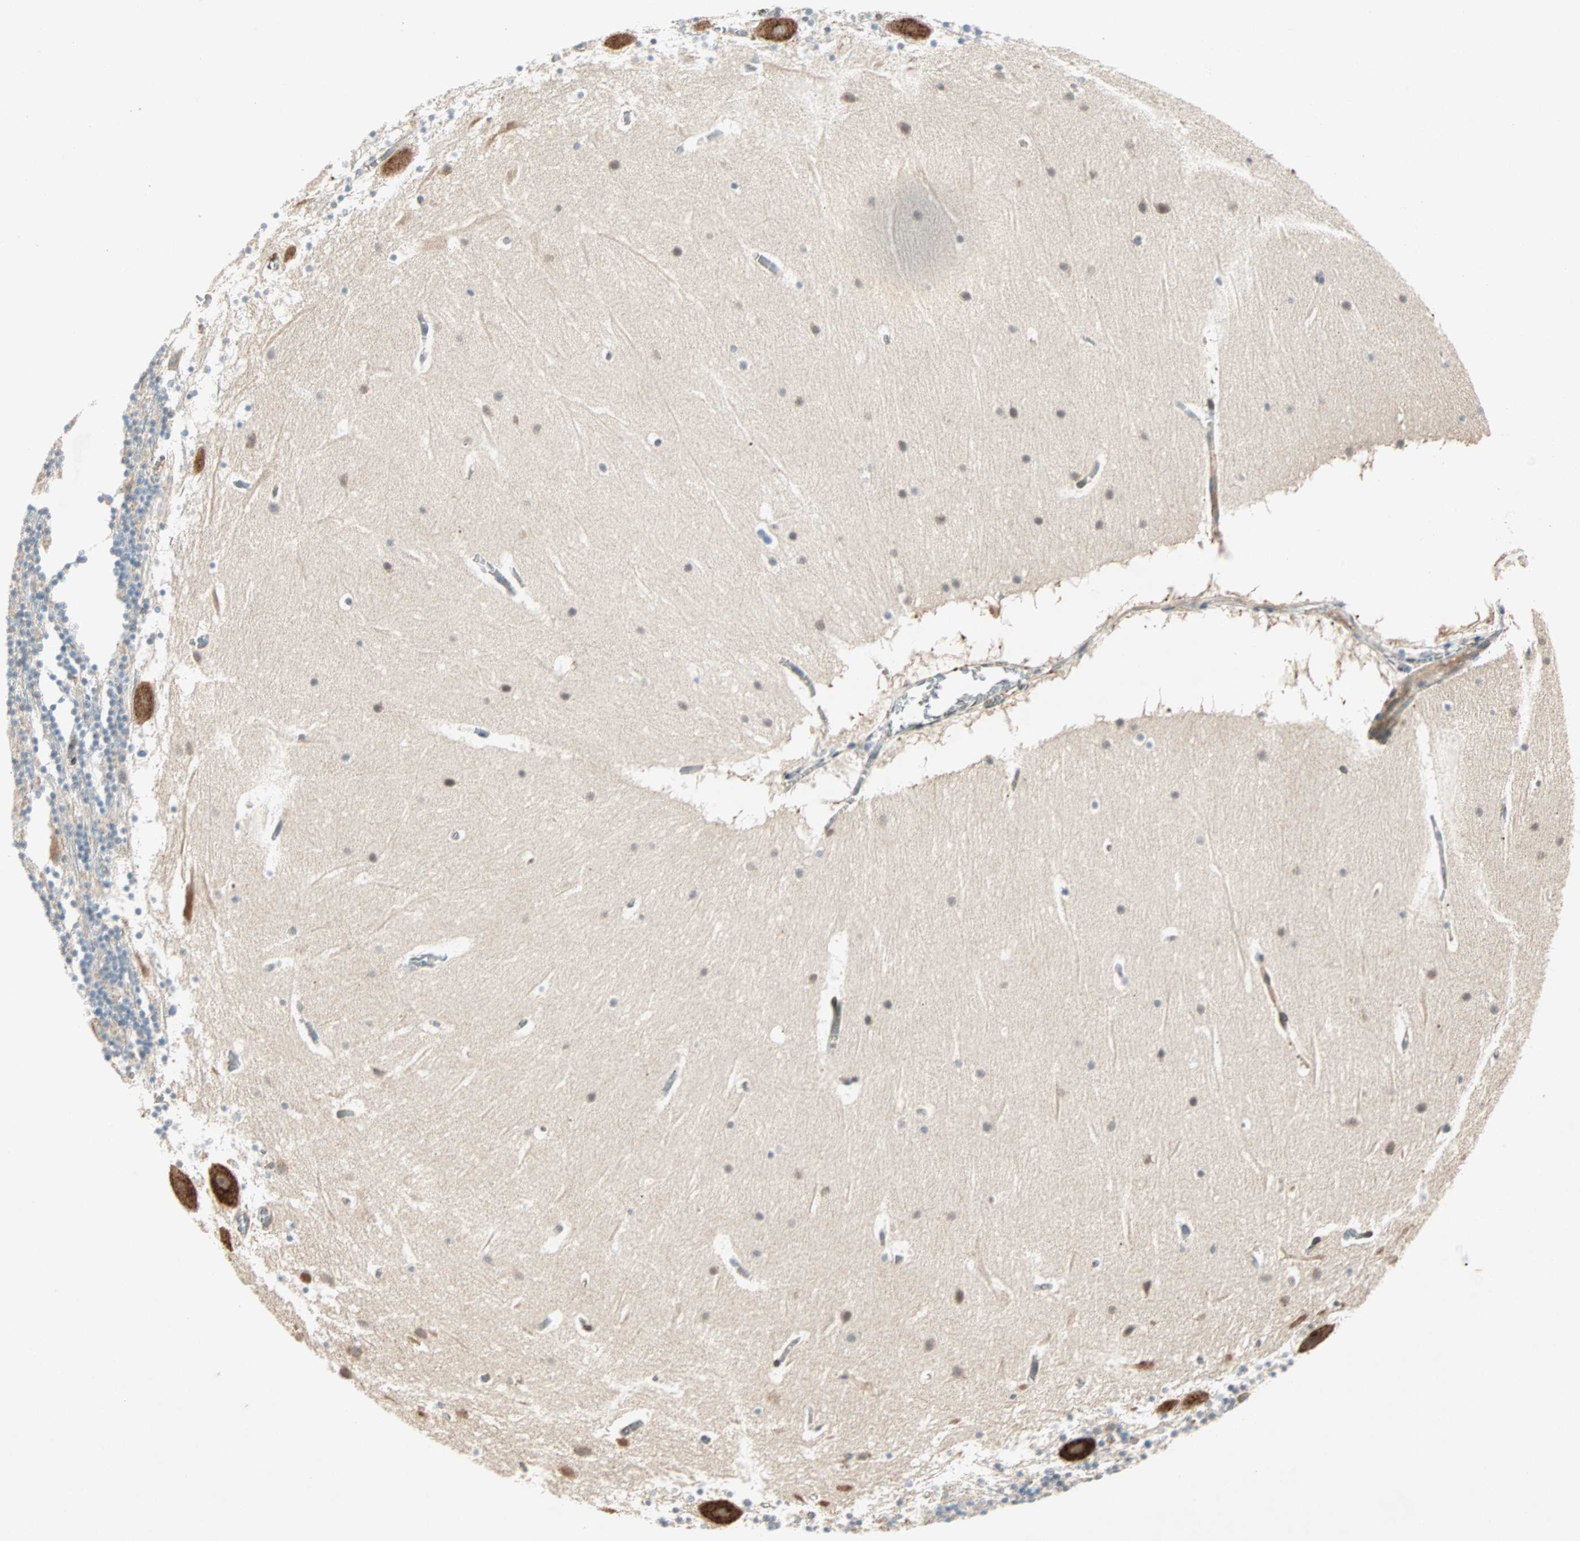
{"staining": {"intensity": "strong", "quantity": "<25%", "location": "cytoplasmic/membranous"}, "tissue": "cerebellum", "cell_type": "Cells in granular layer", "image_type": "normal", "snomed": [{"axis": "morphology", "description": "Normal tissue, NOS"}, {"axis": "topography", "description": "Cerebellum"}], "caption": "Cerebellum stained with DAB (3,3'-diaminobenzidine) immunohistochemistry demonstrates medium levels of strong cytoplasmic/membranous positivity in approximately <25% of cells in granular layer.", "gene": "ZNF37A", "patient": {"sex": "male", "age": 45}}